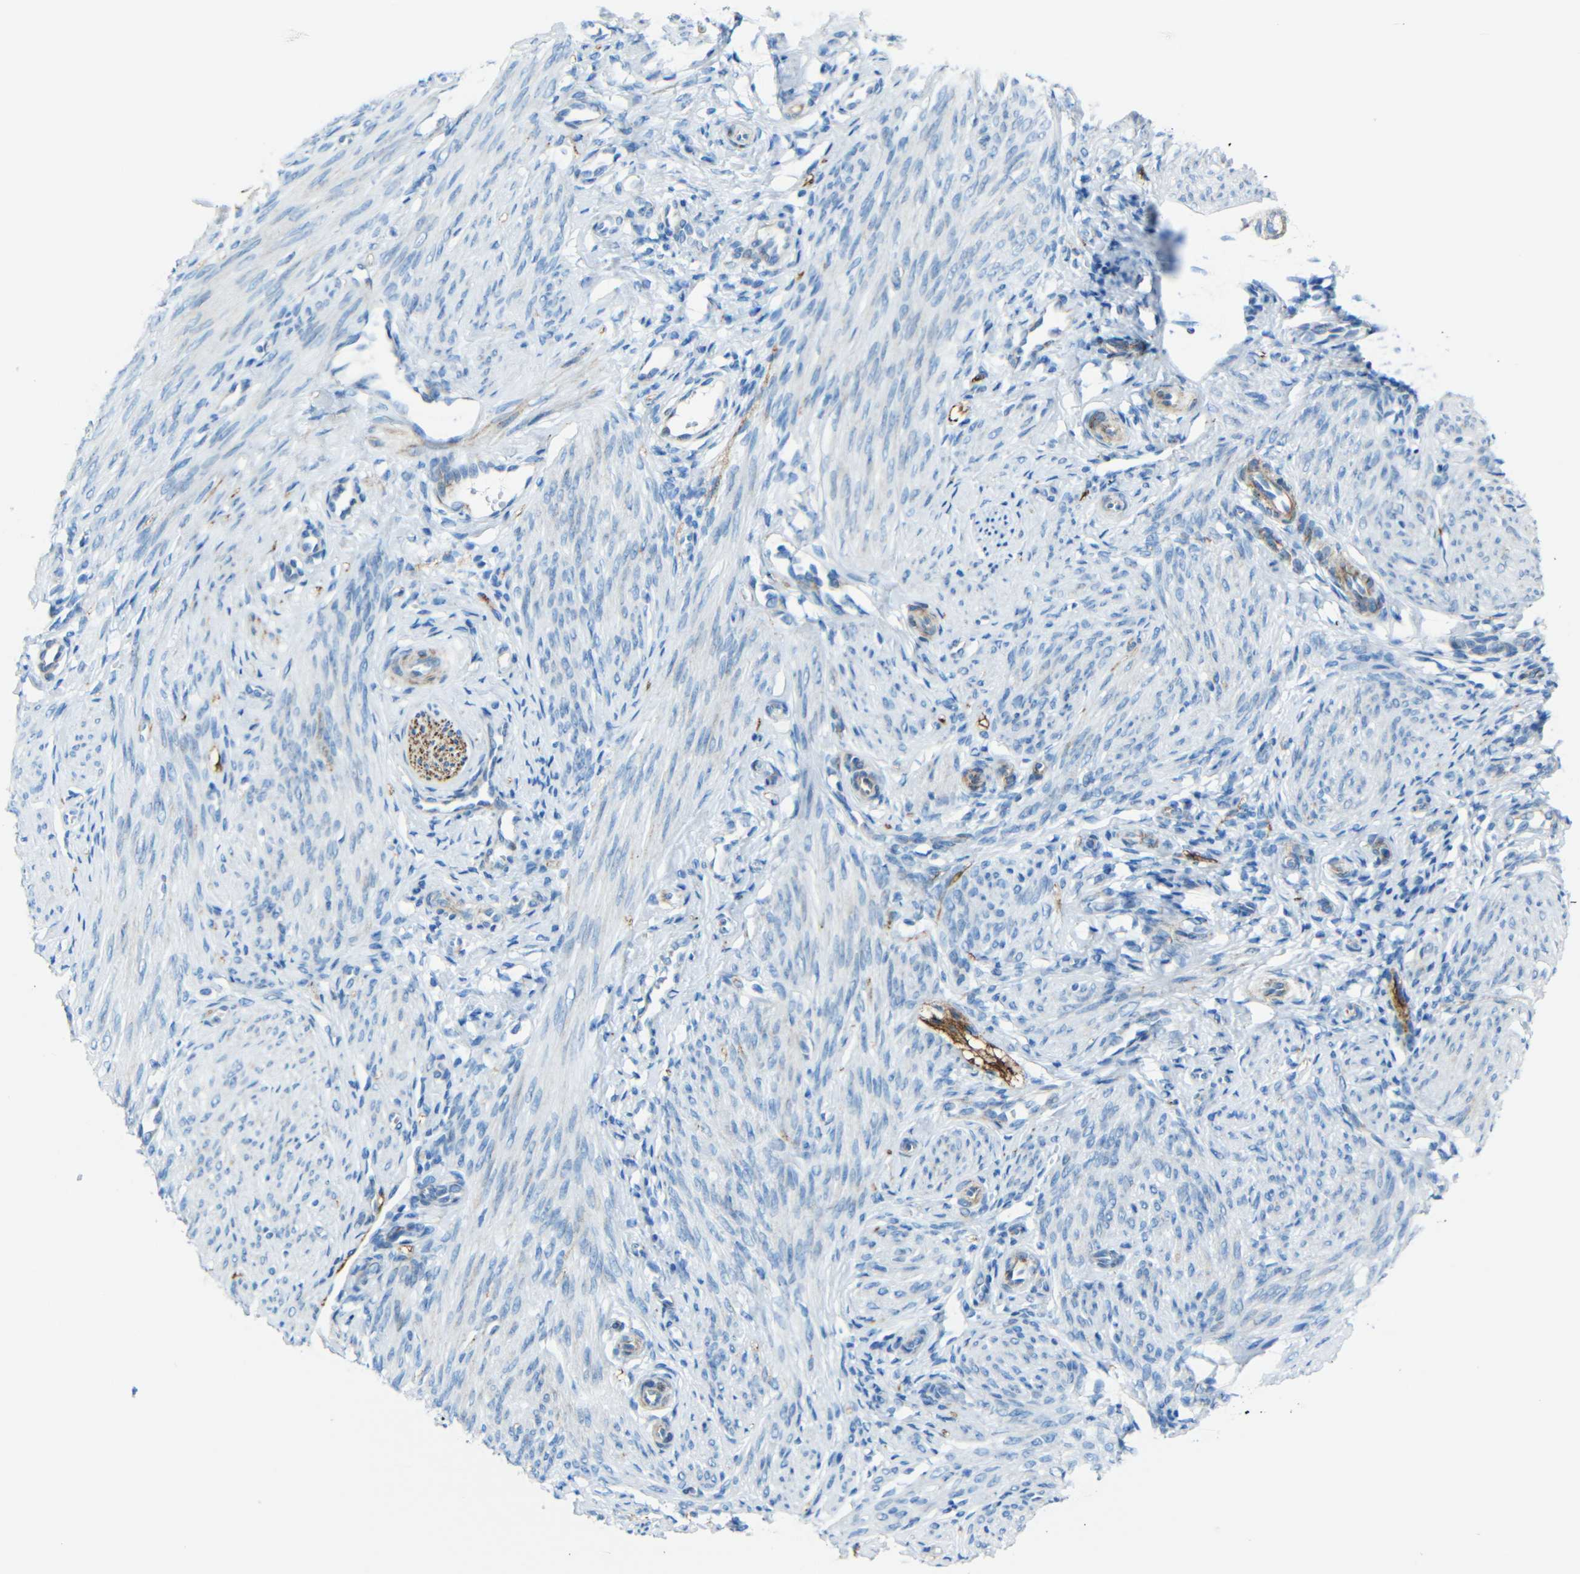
{"staining": {"intensity": "negative", "quantity": "none", "location": "none"}, "tissue": "endometrium", "cell_type": "Cells in endometrial stroma", "image_type": "normal", "snomed": [{"axis": "morphology", "description": "Normal tissue, NOS"}, {"axis": "topography", "description": "Endometrium"}], "caption": "Immunohistochemistry photomicrograph of unremarkable endometrium stained for a protein (brown), which reveals no staining in cells in endometrial stroma.", "gene": "TUBB4B", "patient": {"sex": "female", "age": 27}}